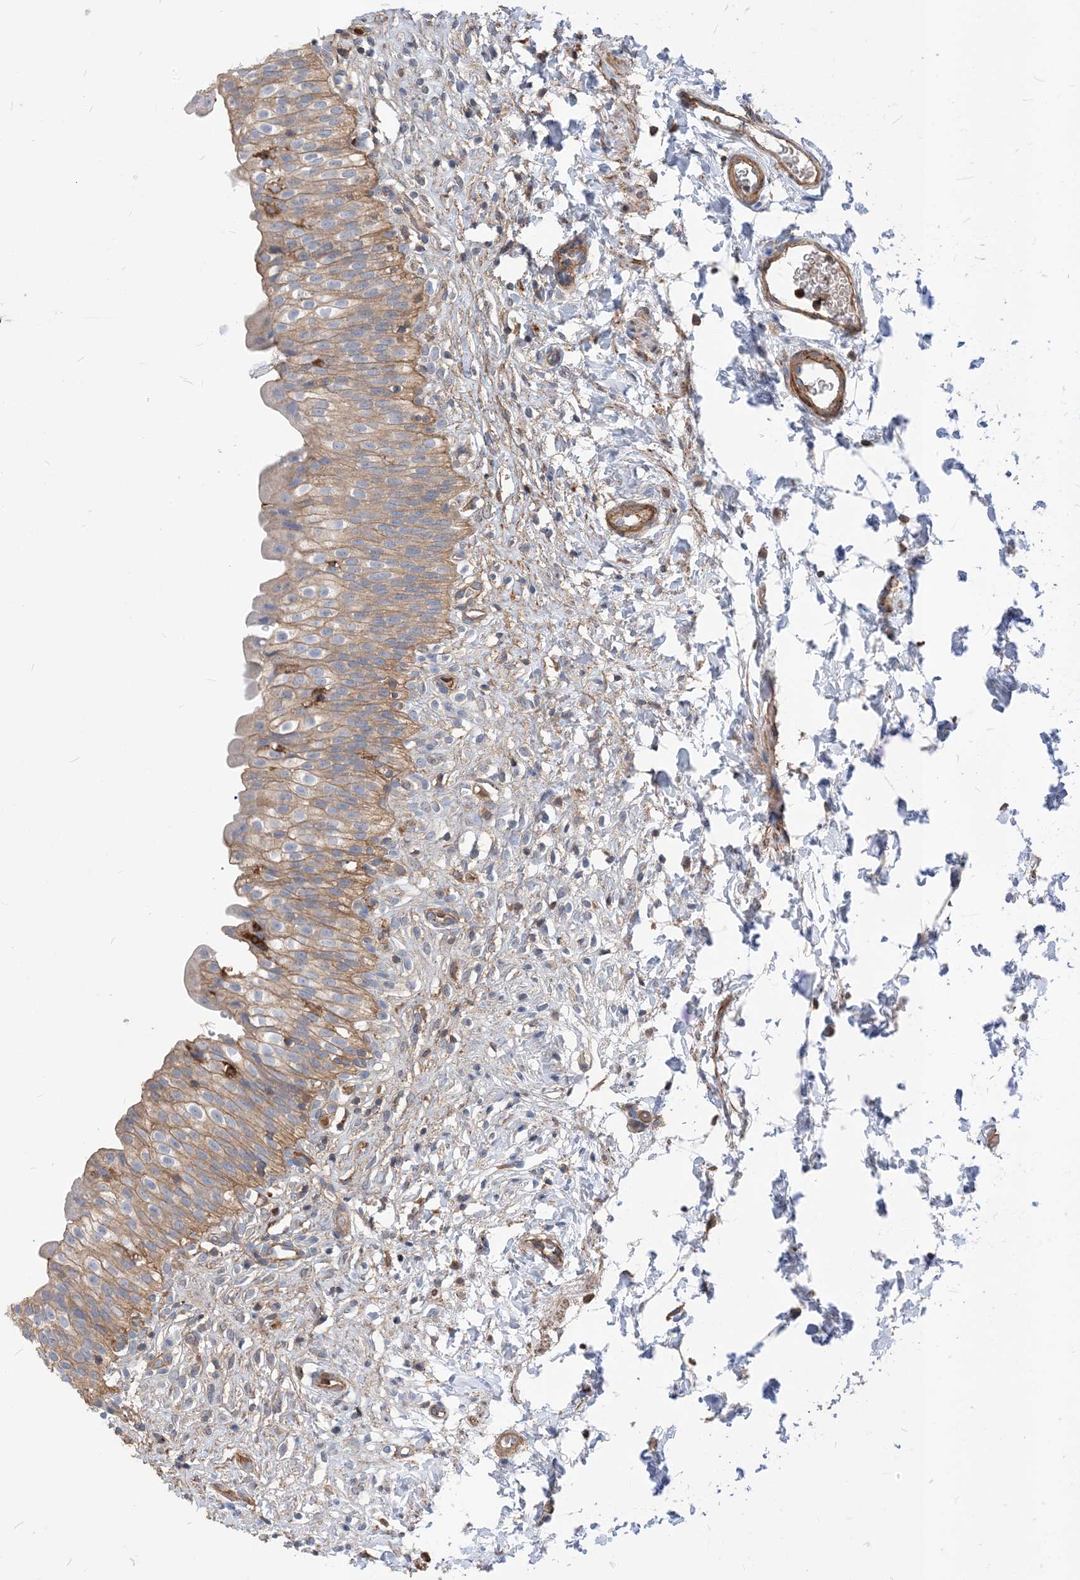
{"staining": {"intensity": "moderate", "quantity": ">75%", "location": "cytoplasmic/membranous"}, "tissue": "urinary bladder", "cell_type": "Urothelial cells", "image_type": "normal", "snomed": [{"axis": "morphology", "description": "Normal tissue, NOS"}, {"axis": "topography", "description": "Urinary bladder"}], "caption": "The photomicrograph demonstrates immunohistochemical staining of benign urinary bladder. There is moderate cytoplasmic/membranous positivity is identified in about >75% of urothelial cells. Using DAB (3,3'-diaminobenzidine) (brown) and hematoxylin (blue) stains, captured at high magnification using brightfield microscopy.", "gene": "PARVG", "patient": {"sex": "male", "age": 55}}